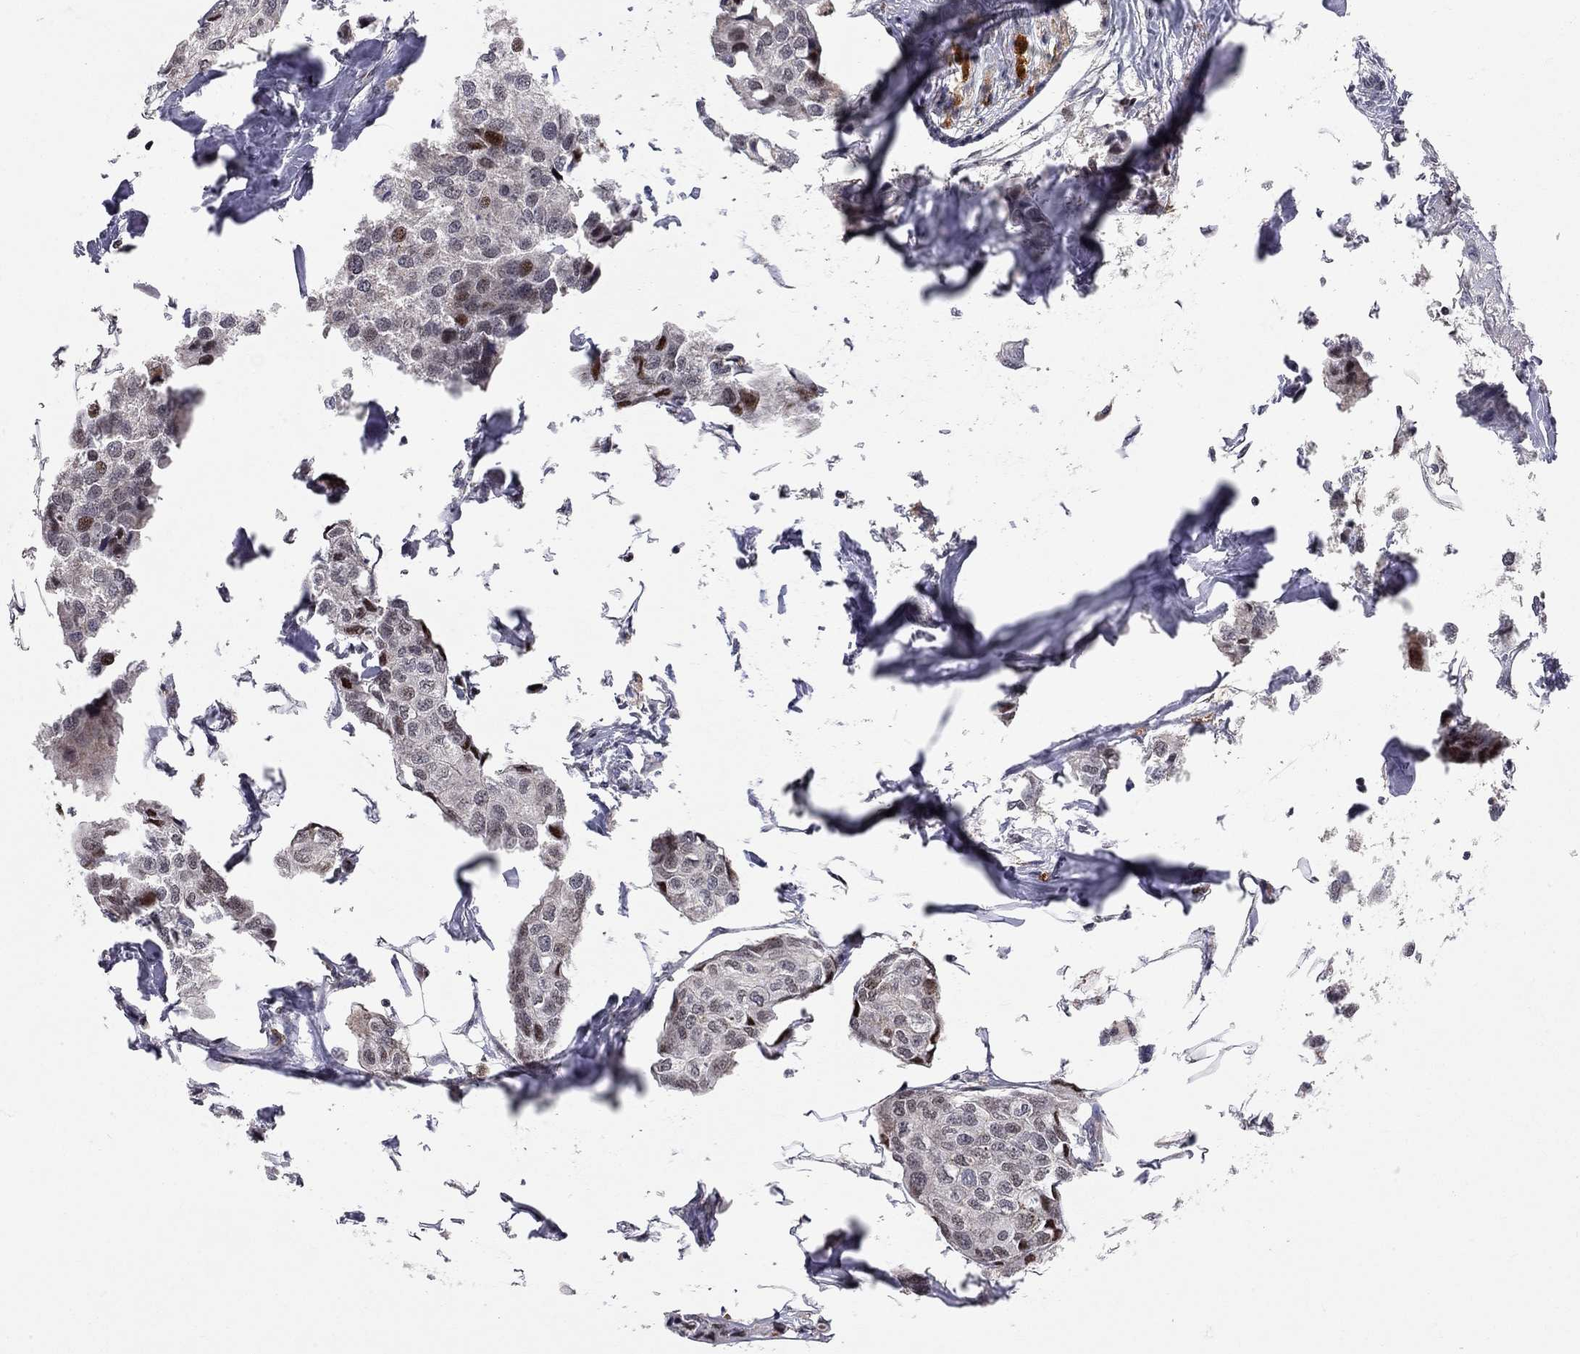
{"staining": {"intensity": "strong", "quantity": "<25%", "location": "nuclear"}, "tissue": "breast cancer", "cell_type": "Tumor cells", "image_type": "cancer", "snomed": [{"axis": "morphology", "description": "Duct carcinoma"}, {"axis": "topography", "description": "Breast"}], "caption": "Brown immunohistochemical staining in human breast invasive ductal carcinoma exhibits strong nuclear positivity in about <25% of tumor cells.", "gene": "HDAC3", "patient": {"sex": "female", "age": 80}}